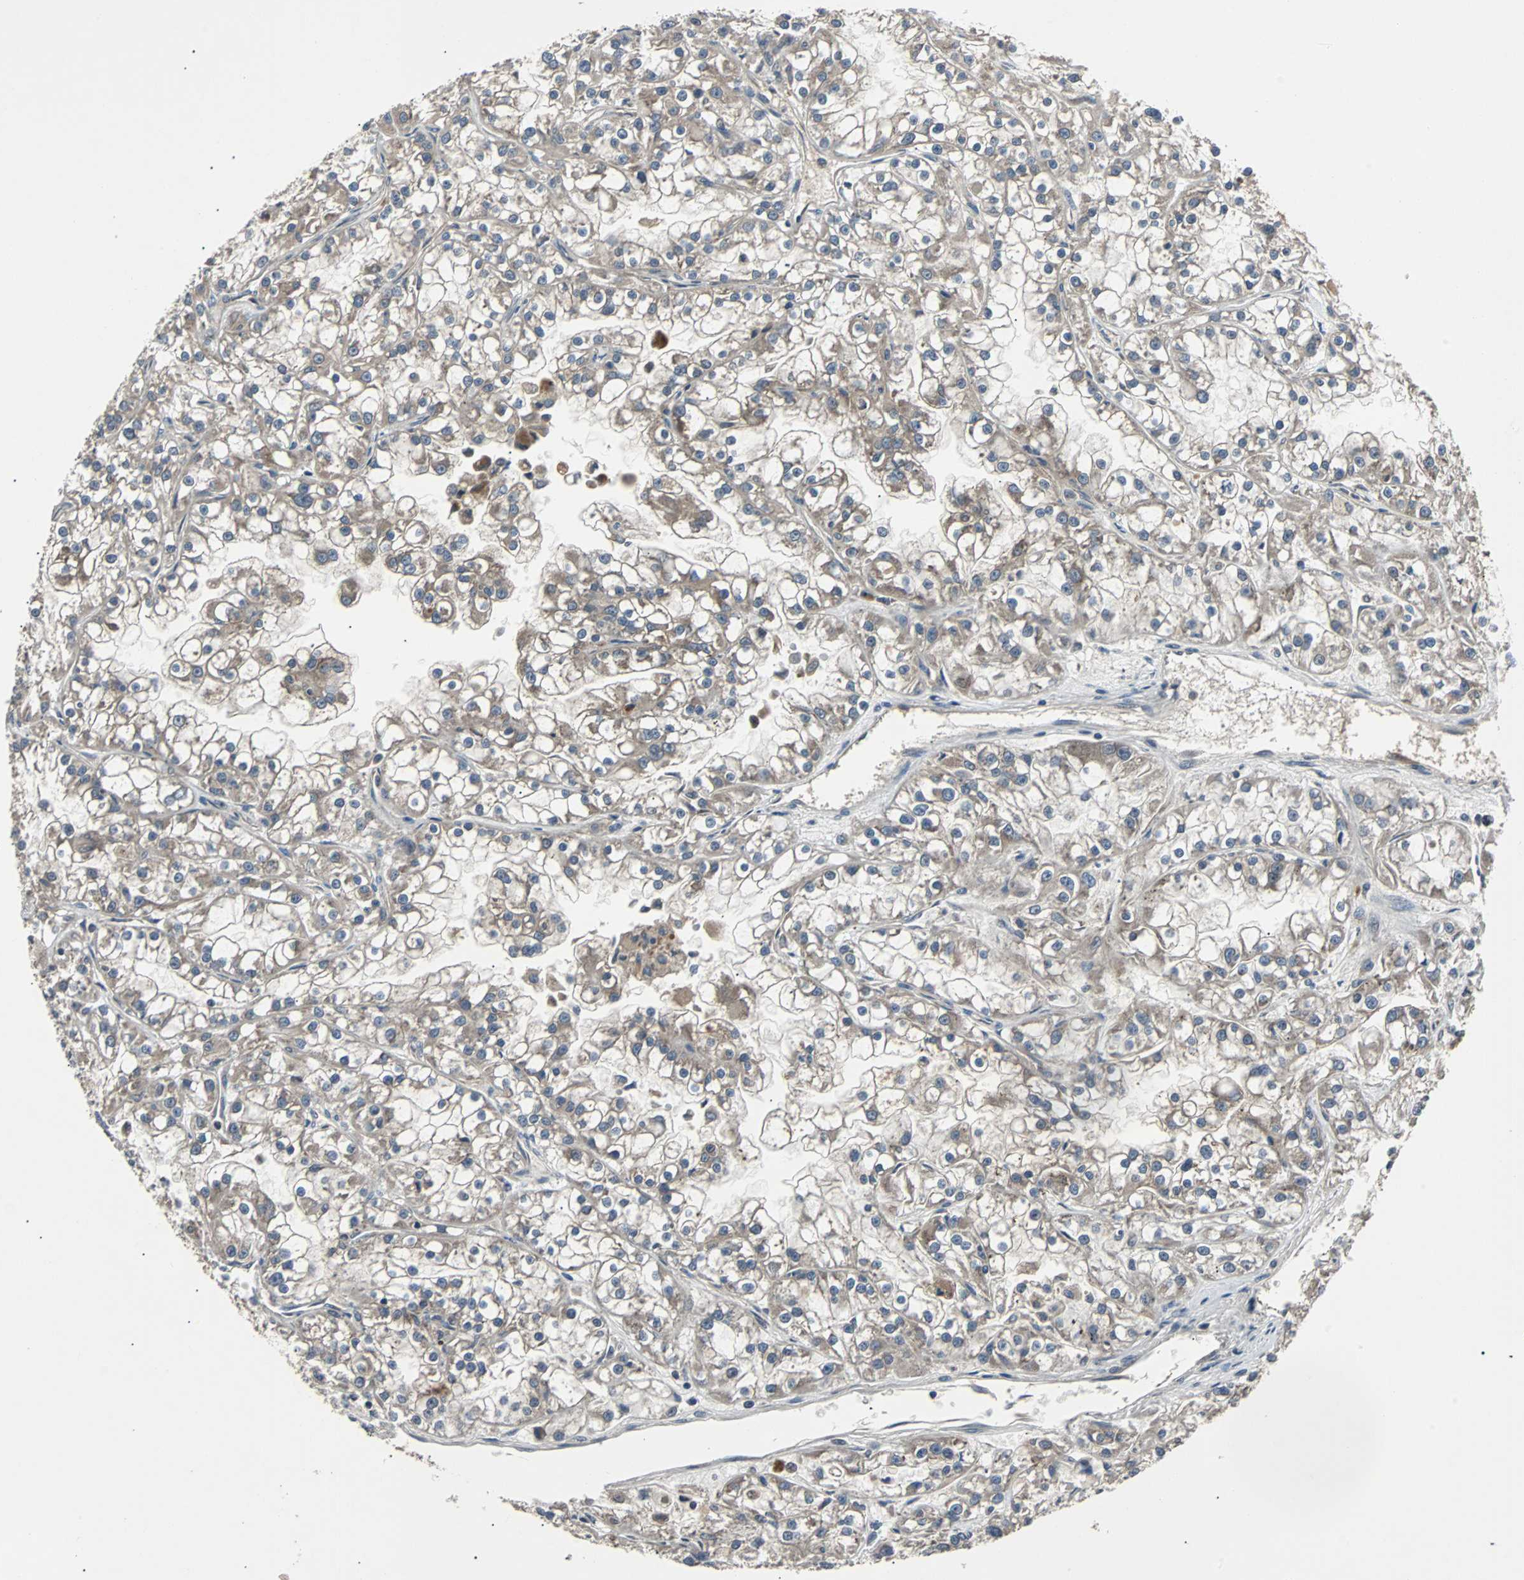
{"staining": {"intensity": "moderate", "quantity": ">75%", "location": "cytoplasmic/membranous"}, "tissue": "renal cancer", "cell_type": "Tumor cells", "image_type": "cancer", "snomed": [{"axis": "morphology", "description": "Adenocarcinoma, NOS"}, {"axis": "topography", "description": "Kidney"}], "caption": "IHC micrograph of human renal adenocarcinoma stained for a protein (brown), which exhibits medium levels of moderate cytoplasmic/membranous positivity in approximately >75% of tumor cells.", "gene": "ARF1", "patient": {"sex": "female", "age": 52}}